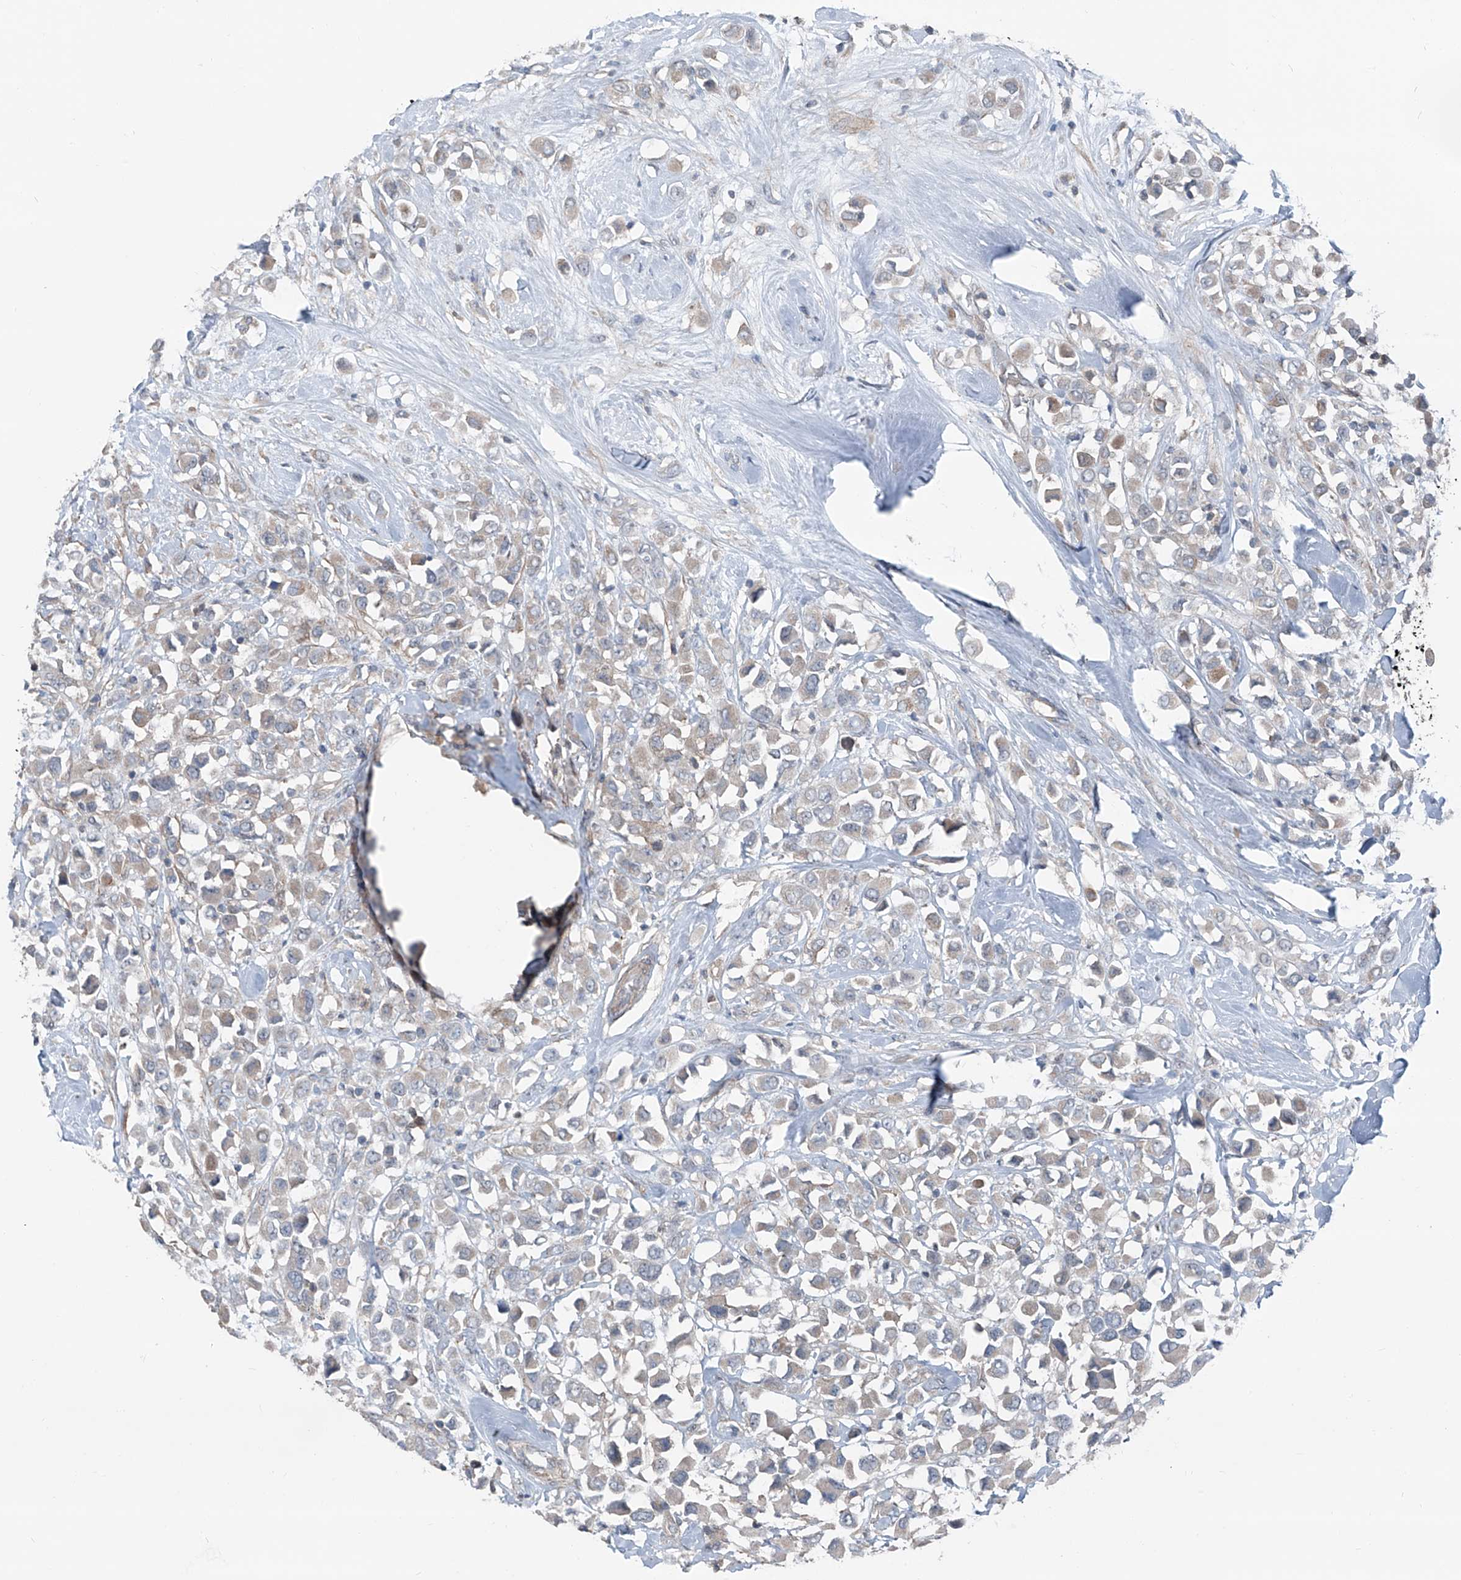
{"staining": {"intensity": "weak", "quantity": "25%-75%", "location": "cytoplasmic/membranous"}, "tissue": "breast cancer", "cell_type": "Tumor cells", "image_type": "cancer", "snomed": [{"axis": "morphology", "description": "Duct carcinoma"}, {"axis": "topography", "description": "Breast"}], "caption": "This is a photomicrograph of immunohistochemistry (IHC) staining of invasive ductal carcinoma (breast), which shows weak expression in the cytoplasmic/membranous of tumor cells.", "gene": "HSPB11", "patient": {"sex": "female", "age": 61}}